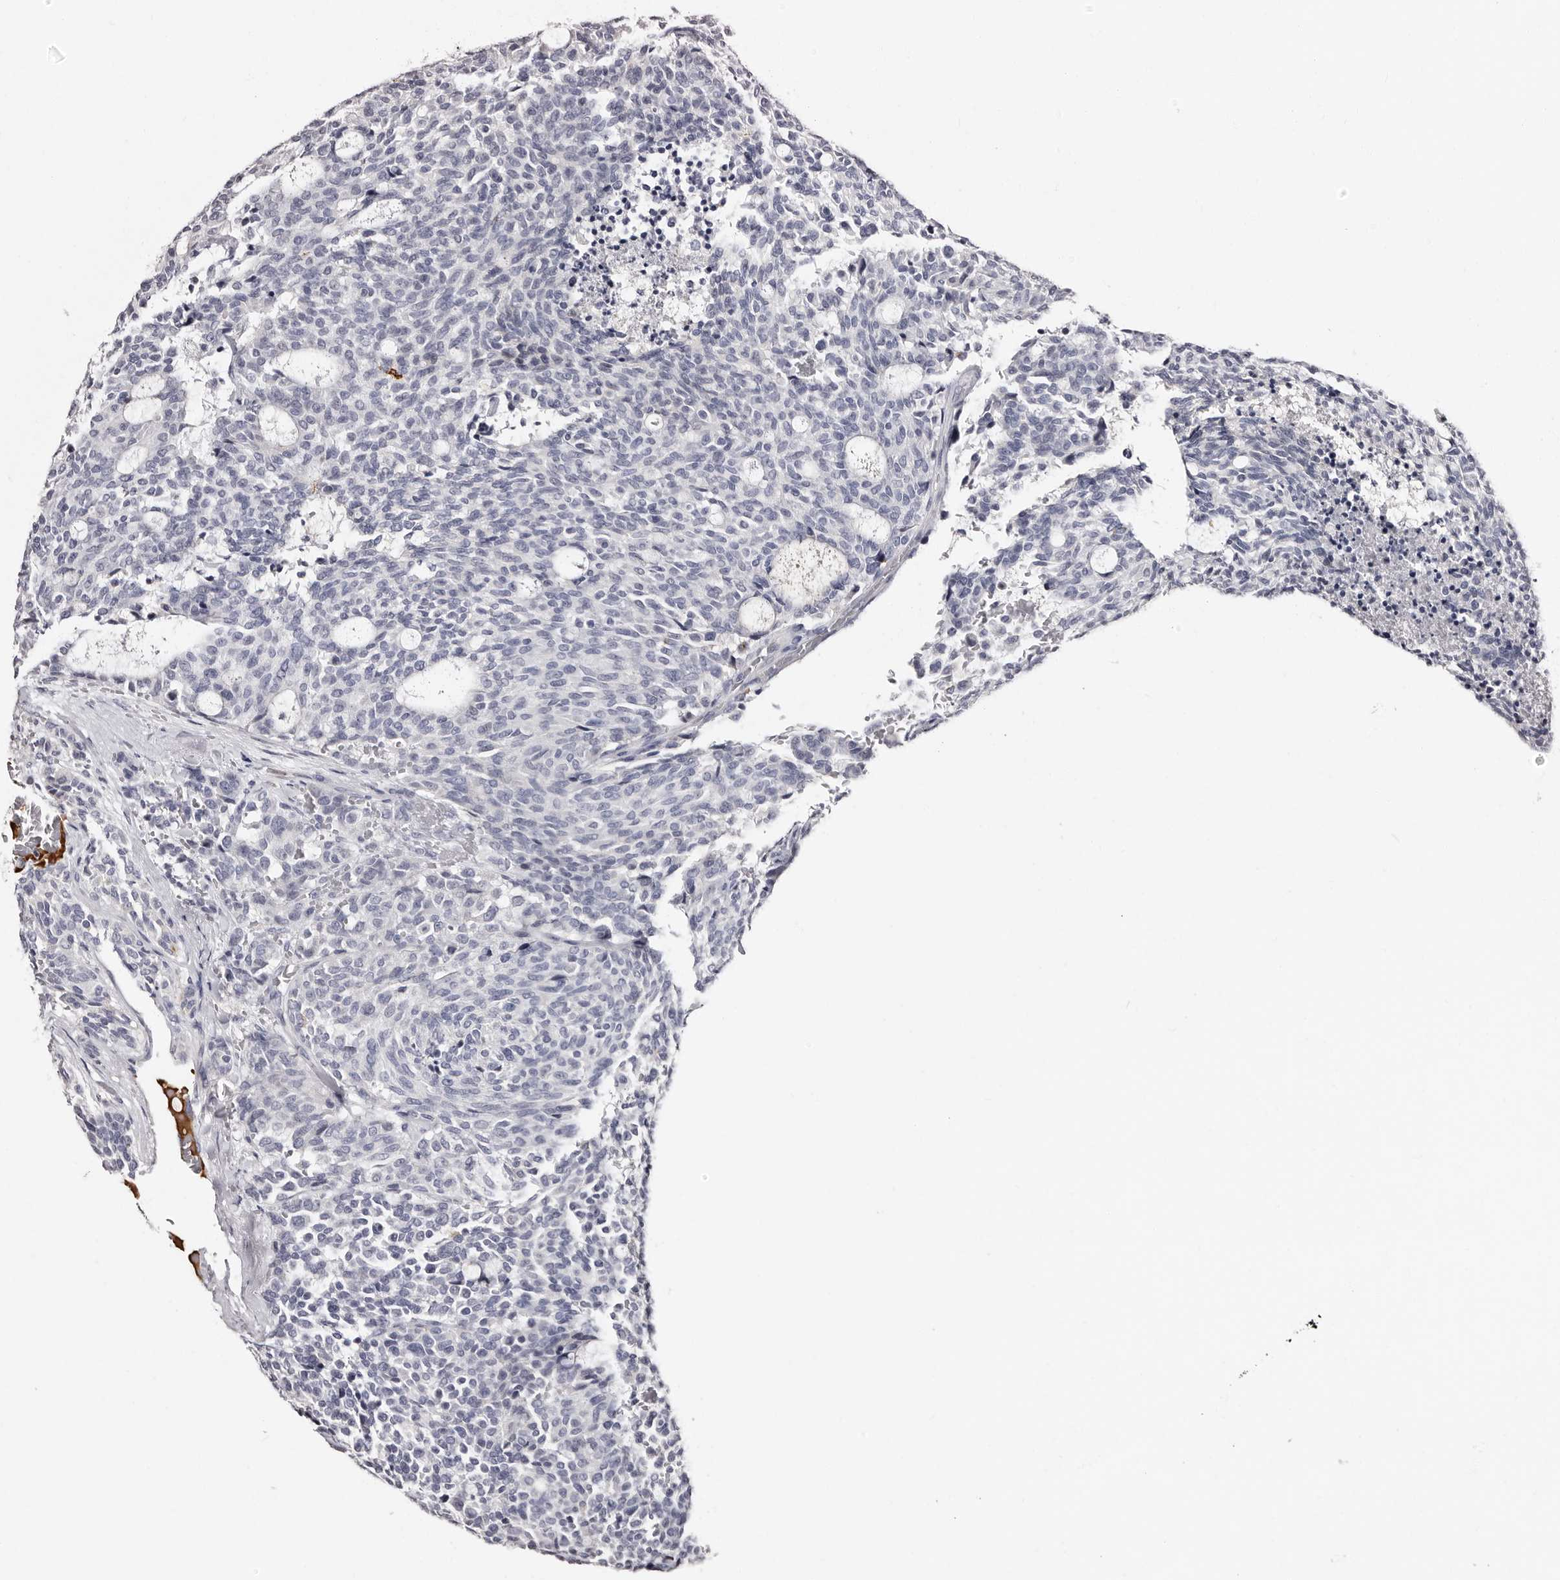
{"staining": {"intensity": "negative", "quantity": "none", "location": "none"}, "tissue": "carcinoid", "cell_type": "Tumor cells", "image_type": "cancer", "snomed": [{"axis": "morphology", "description": "Carcinoid, malignant, NOS"}, {"axis": "topography", "description": "Pancreas"}], "caption": "IHC histopathology image of neoplastic tissue: carcinoid (malignant) stained with DAB (3,3'-diaminobenzidine) exhibits no significant protein staining in tumor cells. (IHC, brightfield microscopy, high magnification).", "gene": "TBC1D22B", "patient": {"sex": "female", "age": 54}}